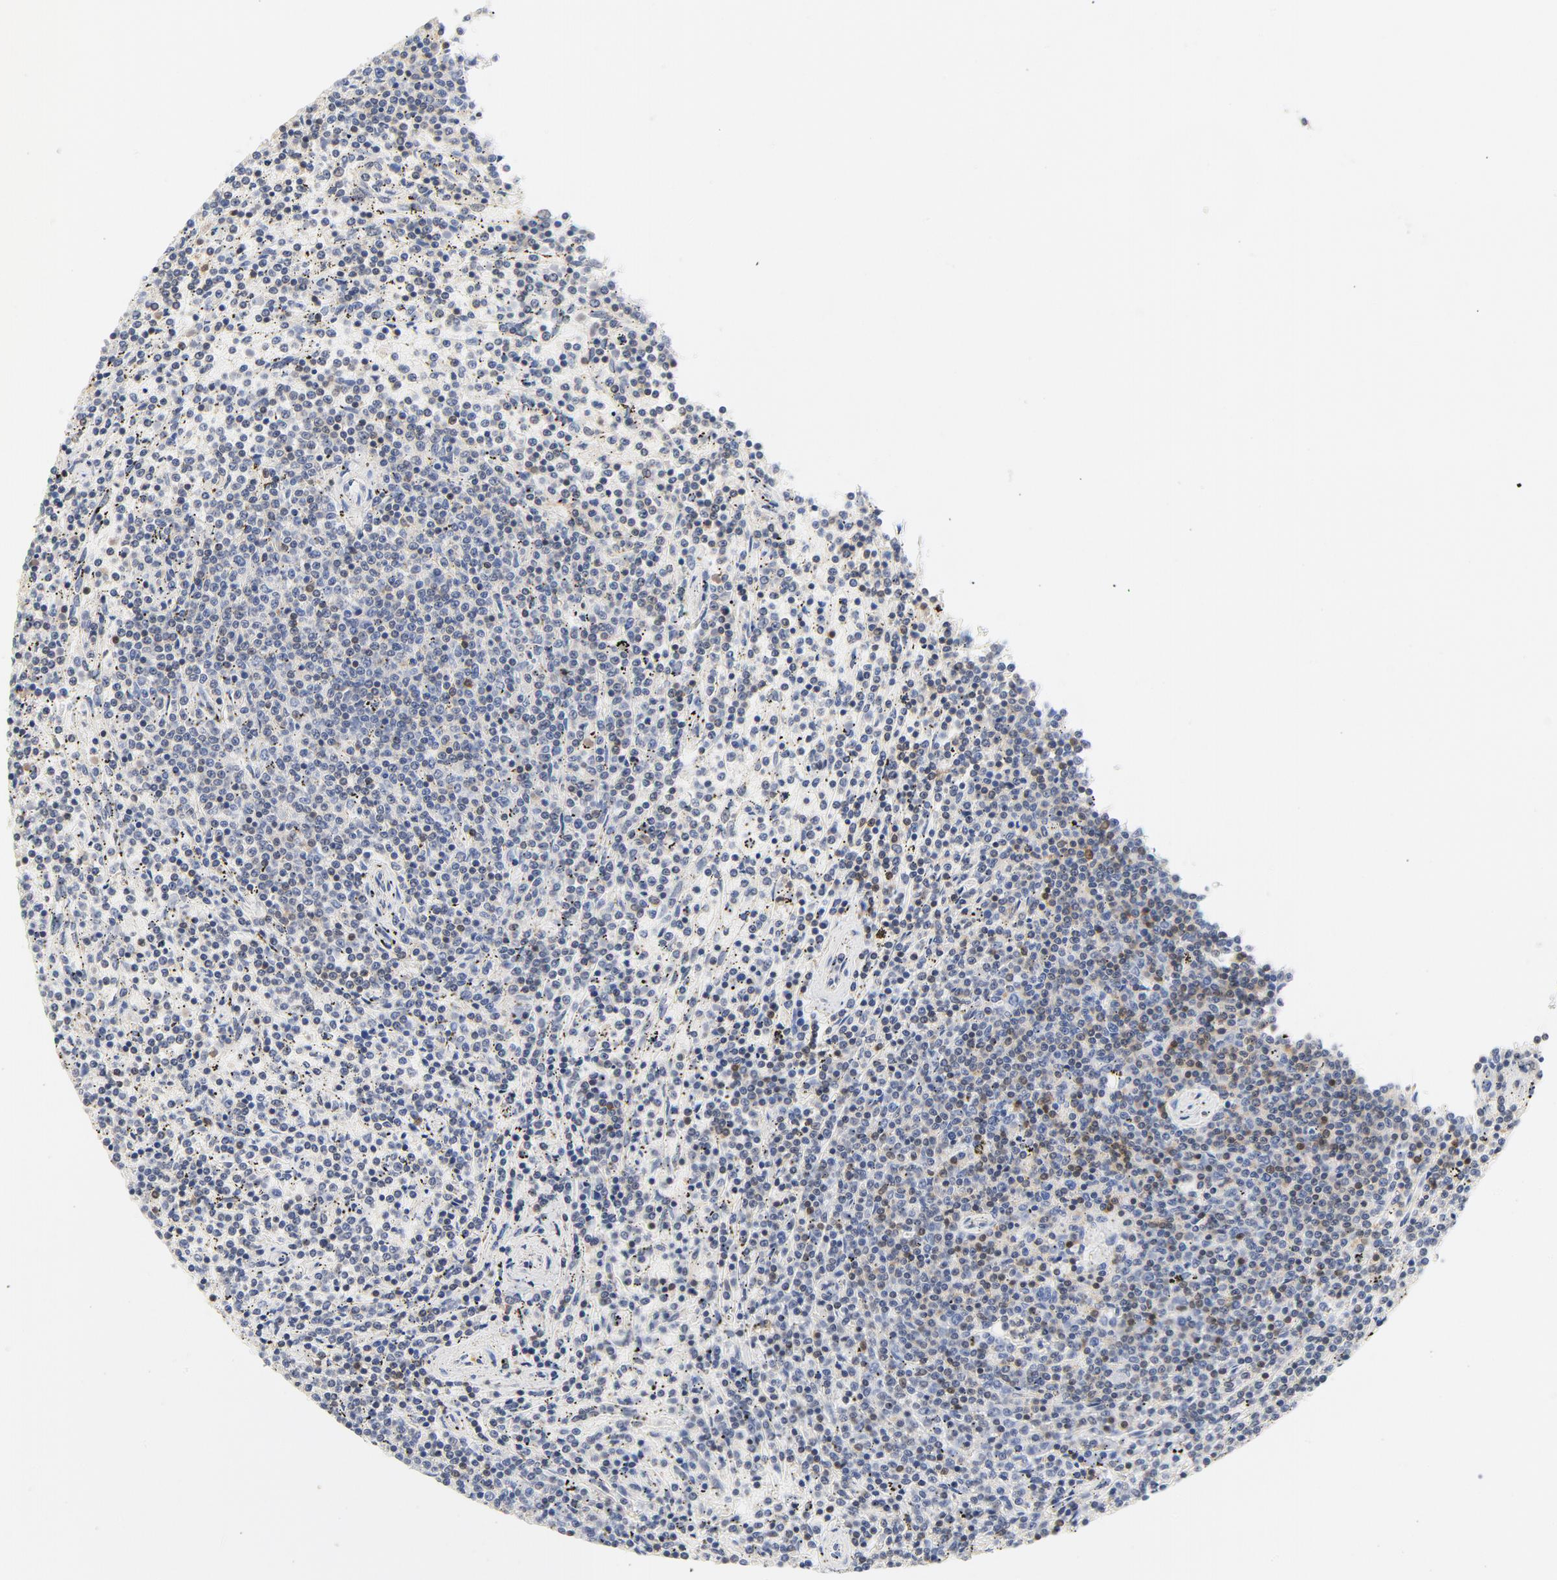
{"staining": {"intensity": "moderate", "quantity": "25%-75%", "location": "nuclear"}, "tissue": "lymphoma", "cell_type": "Tumor cells", "image_type": "cancer", "snomed": [{"axis": "morphology", "description": "Malignant lymphoma, non-Hodgkin's type, Low grade"}, {"axis": "topography", "description": "Spleen"}], "caption": "About 25%-75% of tumor cells in human malignant lymphoma, non-Hodgkin's type (low-grade) display moderate nuclear protein staining as visualized by brown immunohistochemical staining.", "gene": "CDKN1B", "patient": {"sex": "female", "age": 50}}